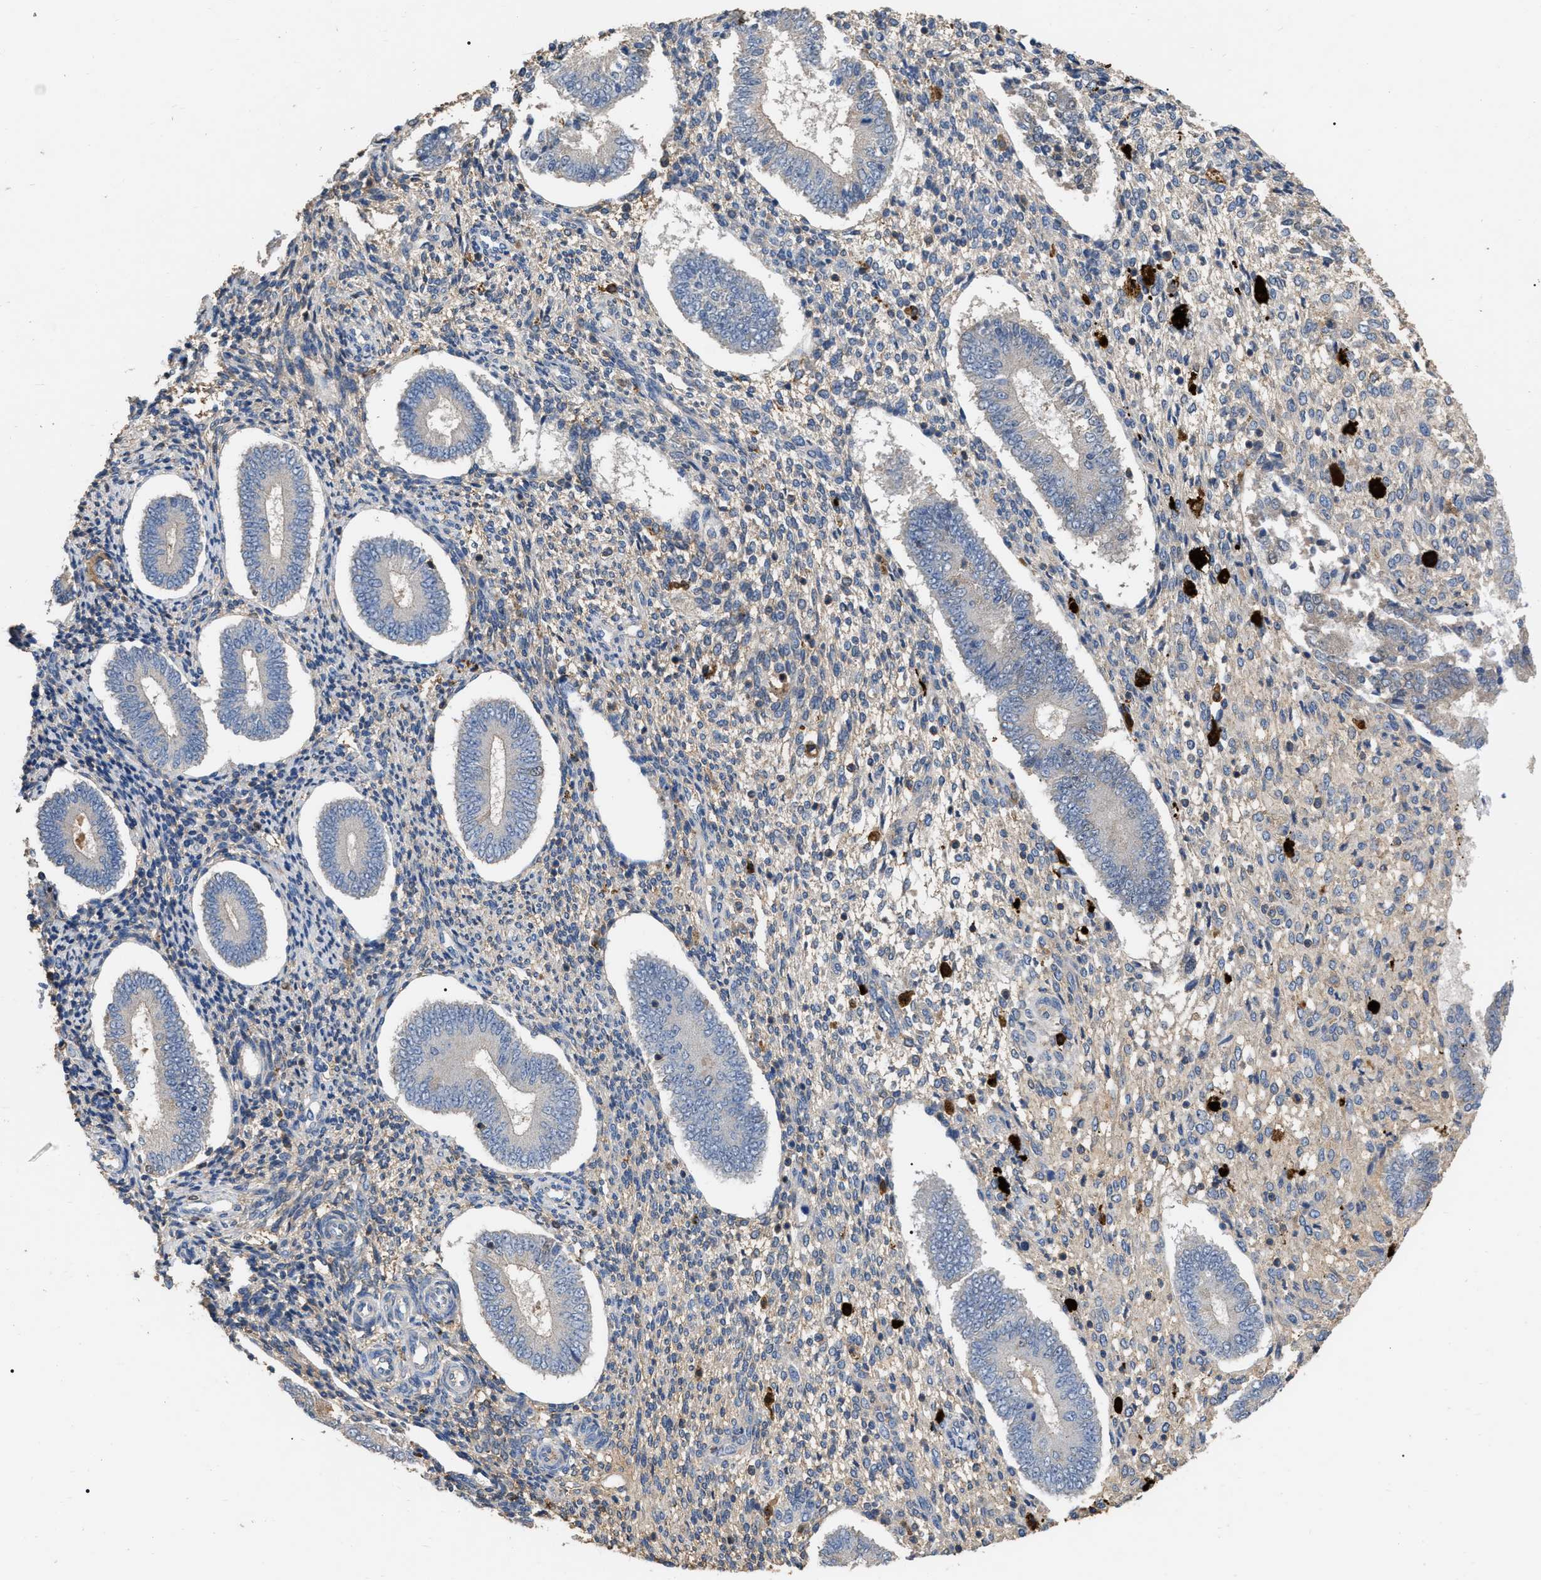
{"staining": {"intensity": "negative", "quantity": "none", "location": "none"}, "tissue": "endometrium", "cell_type": "Cells in endometrial stroma", "image_type": "normal", "snomed": [{"axis": "morphology", "description": "Normal tissue, NOS"}, {"axis": "topography", "description": "Endometrium"}], "caption": "Cells in endometrial stroma show no significant protein expression in benign endometrium. (DAB (3,3'-diaminobenzidine) immunohistochemistry visualized using brightfield microscopy, high magnification).", "gene": "GPR179", "patient": {"sex": "female", "age": 42}}